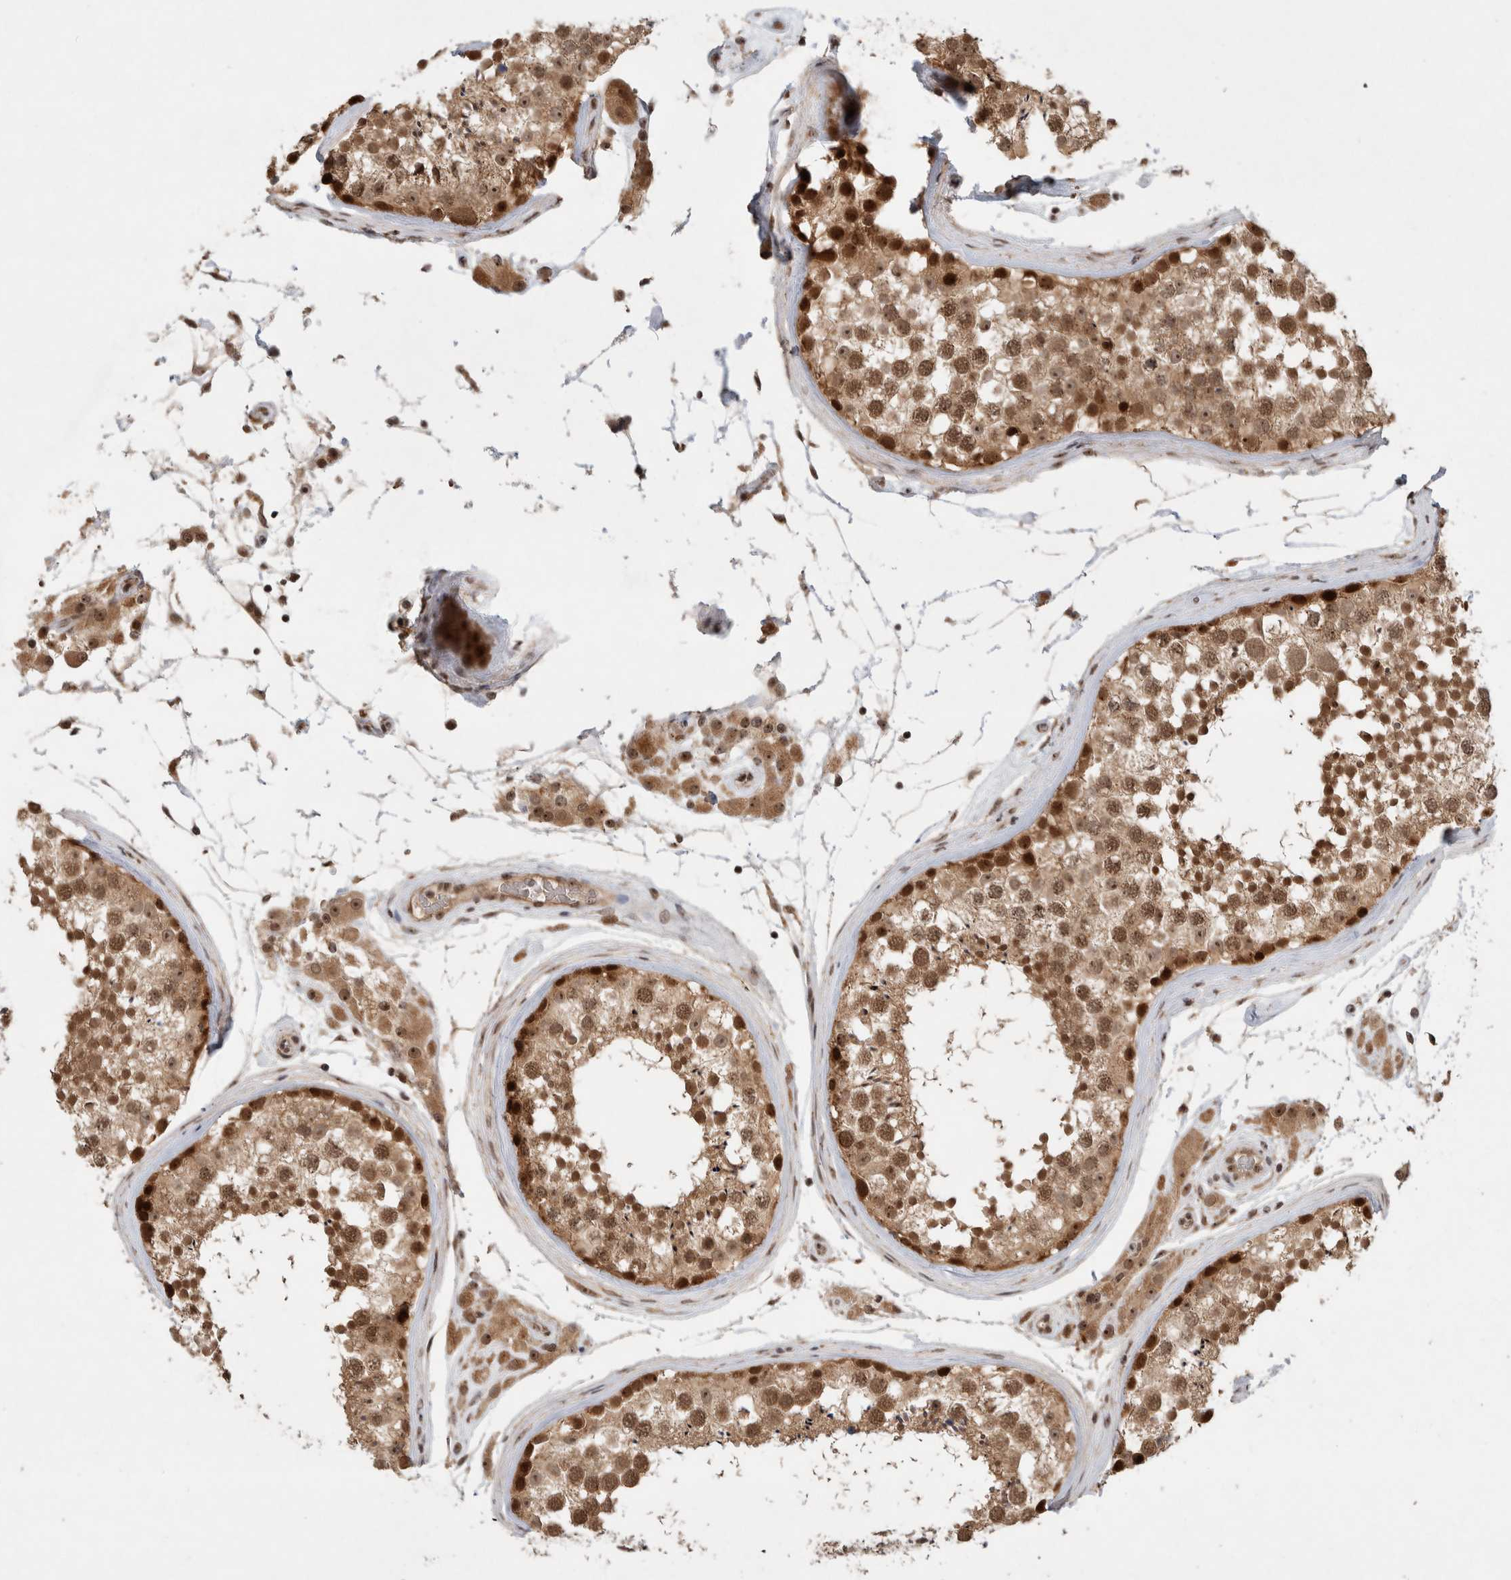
{"staining": {"intensity": "moderate", "quantity": ">75%", "location": "cytoplasmic/membranous,nuclear"}, "tissue": "testis", "cell_type": "Cells in seminiferous ducts", "image_type": "normal", "snomed": [{"axis": "morphology", "description": "Normal tissue, NOS"}, {"axis": "topography", "description": "Testis"}], "caption": "High-magnification brightfield microscopy of unremarkable testis stained with DAB (3,3'-diaminobenzidine) (brown) and counterstained with hematoxylin (blue). cells in seminiferous ducts exhibit moderate cytoplasmic/membranous,nuclear positivity is seen in approximately>75% of cells.", "gene": "MPHOSPH6", "patient": {"sex": "male", "age": 46}}